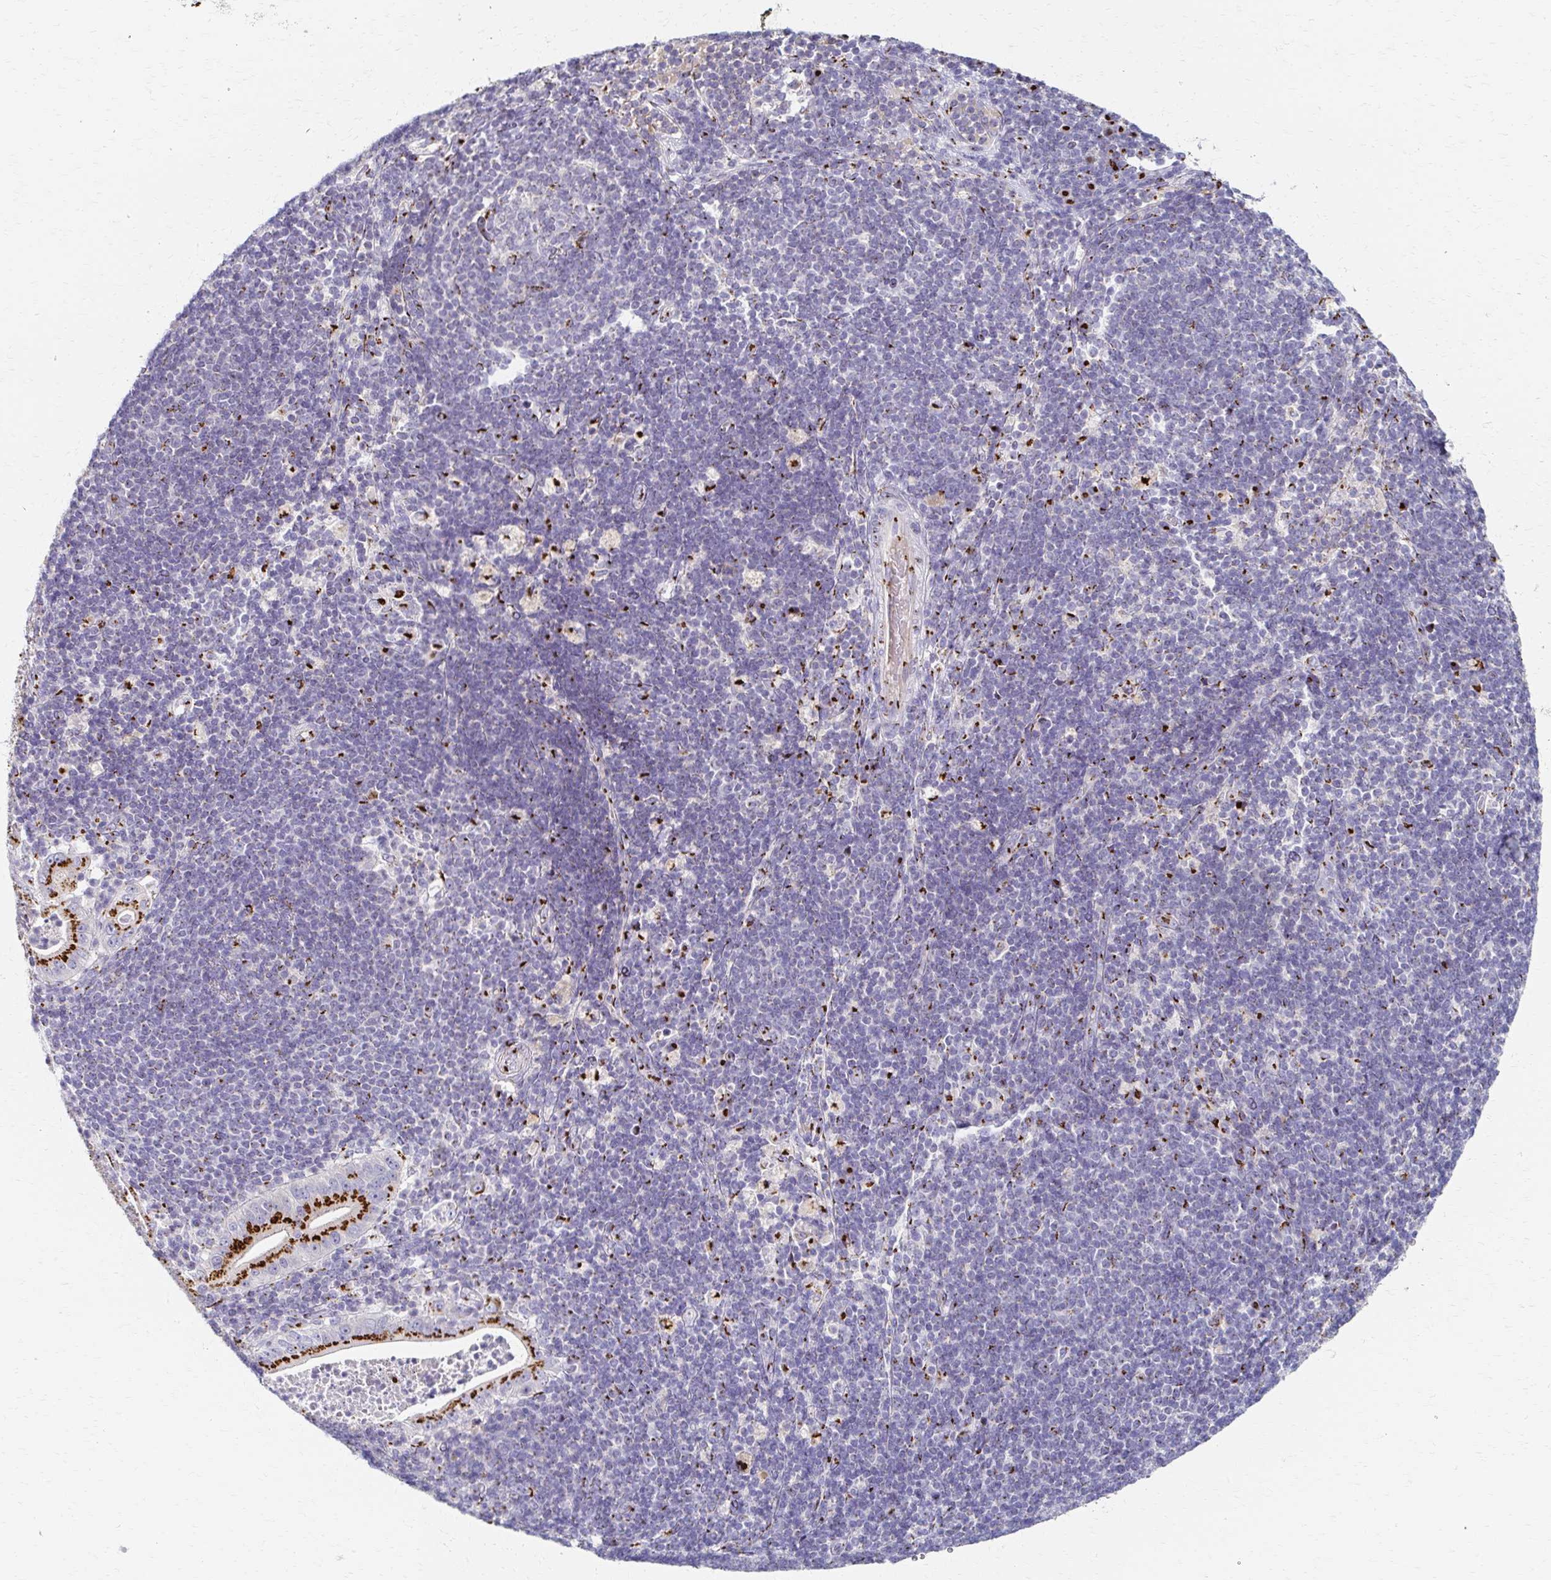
{"staining": {"intensity": "strong", "quantity": ">75%", "location": "cytoplasmic/membranous"}, "tissue": "pancreatic cancer", "cell_type": "Tumor cells", "image_type": "cancer", "snomed": [{"axis": "morphology", "description": "Adenocarcinoma, NOS"}, {"axis": "topography", "description": "Pancreas"}], "caption": "A histopathology image showing strong cytoplasmic/membranous positivity in approximately >75% of tumor cells in adenocarcinoma (pancreatic), as visualized by brown immunohistochemical staining.", "gene": "TM9SF1", "patient": {"sex": "male", "age": 71}}